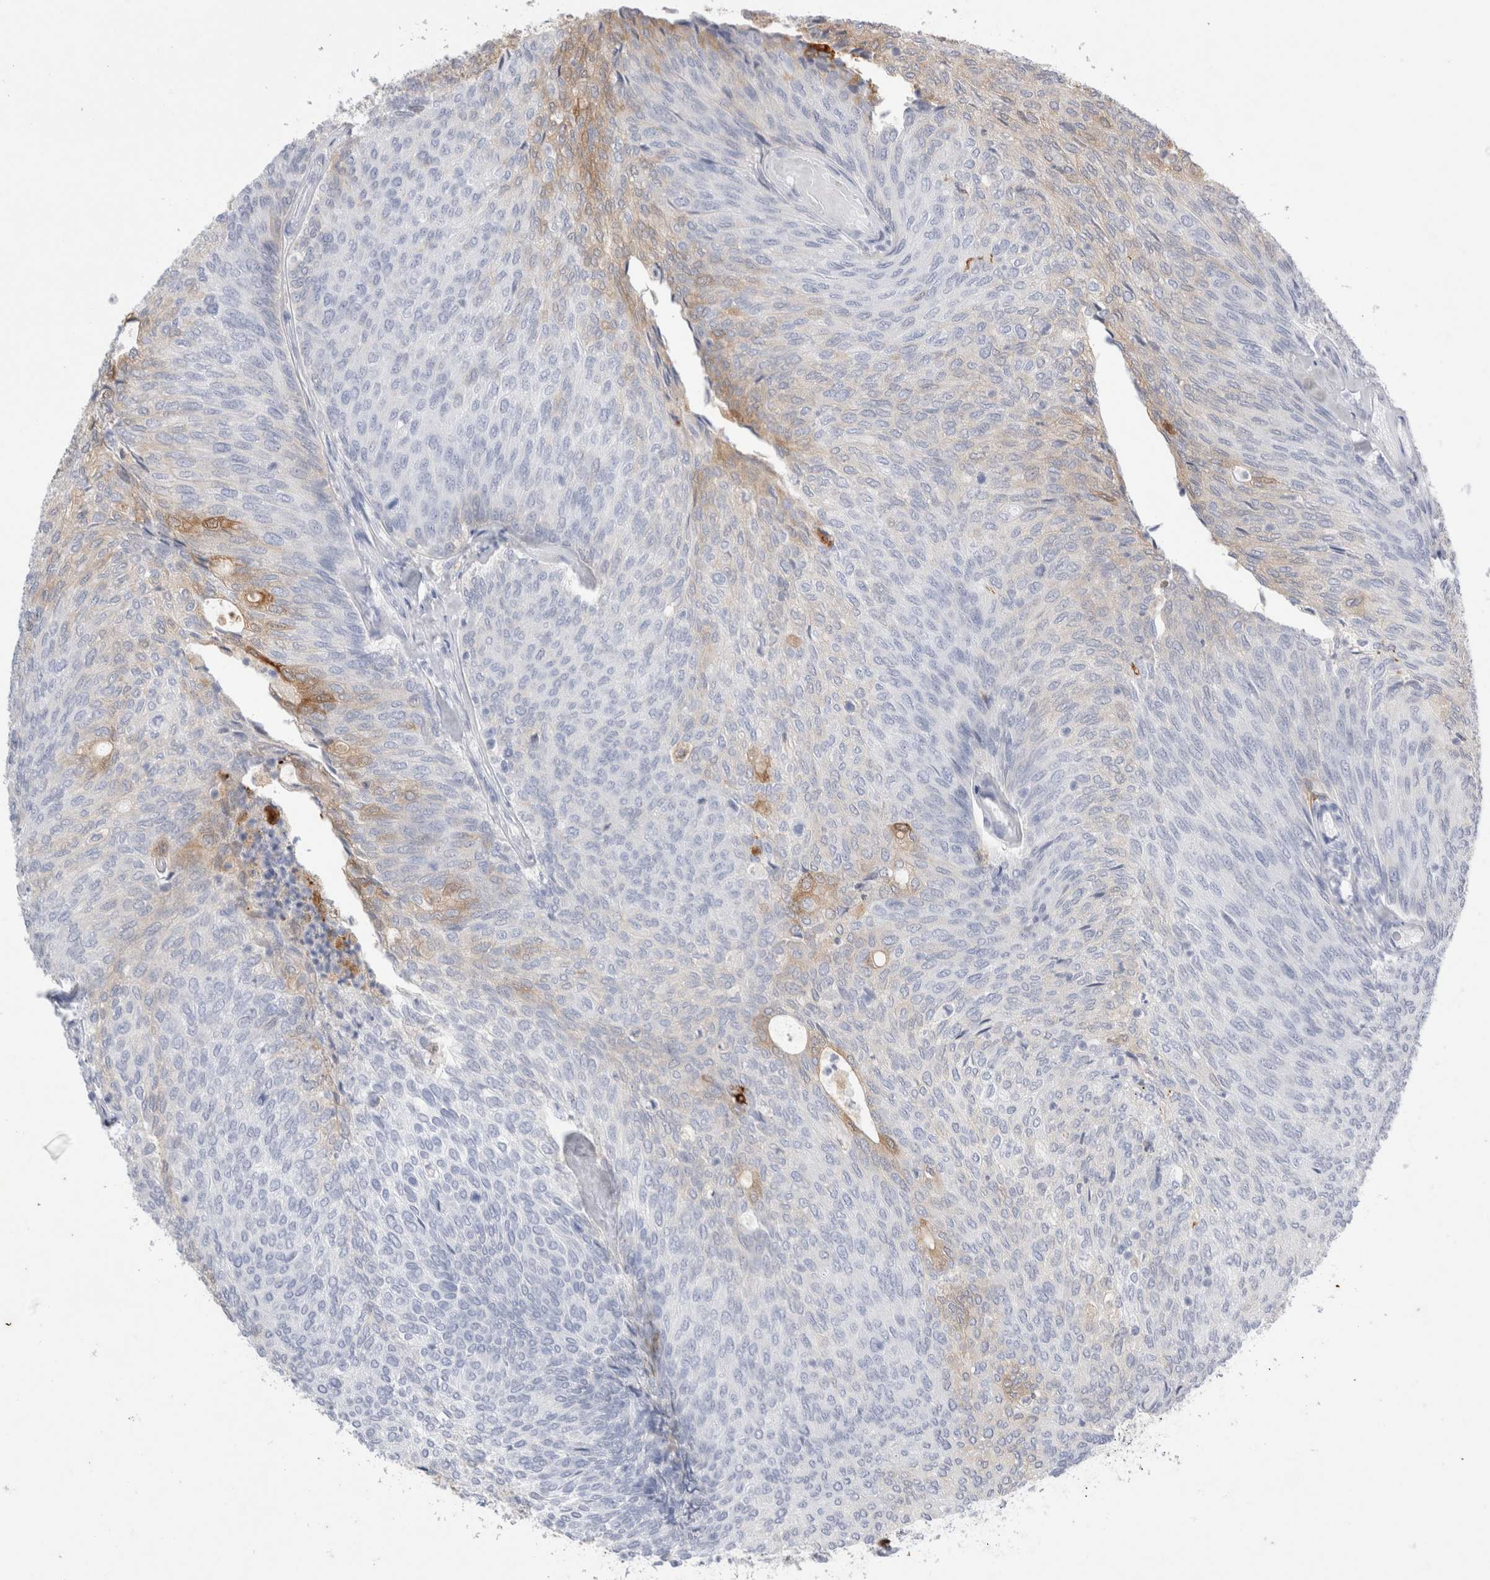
{"staining": {"intensity": "weak", "quantity": "<25%", "location": "cytoplasmic/membranous"}, "tissue": "urothelial cancer", "cell_type": "Tumor cells", "image_type": "cancer", "snomed": [{"axis": "morphology", "description": "Urothelial carcinoma, Low grade"}, {"axis": "topography", "description": "Urinary bladder"}], "caption": "High magnification brightfield microscopy of urothelial cancer stained with DAB (brown) and counterstained with hematoxylin (blue): tumor cells show no significant positivity.", "gene": "NAPEPLD", "patient": {"sex": "female", "age": 79}}